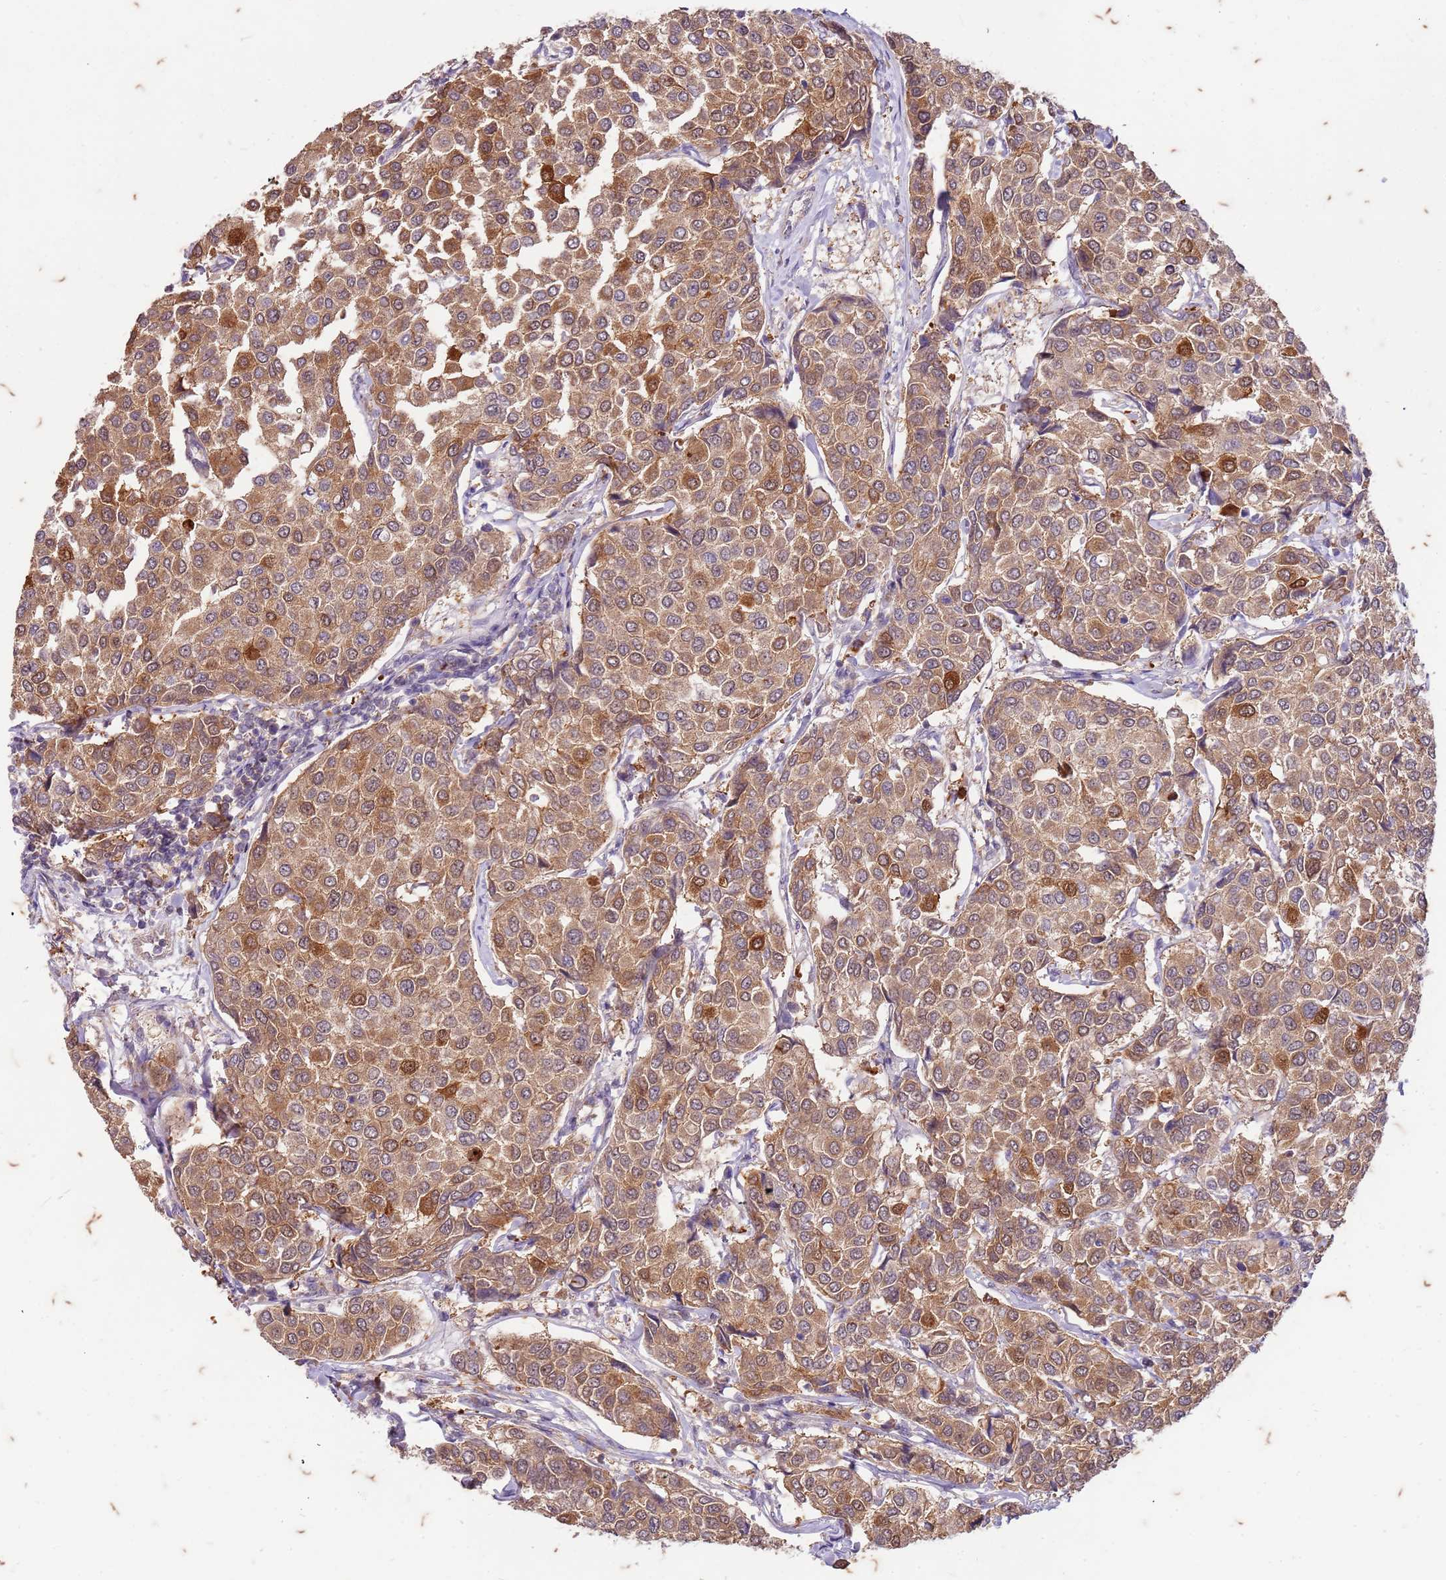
{"staining": {"intensity": "moderate", "quantity": ">75%", "location": "cytoplasmic/membranous,nuclear"}, "tissue": "breast cancer", "cell_type": "Tumor cells", "image_type": "cancer", "snomed": [{"axis": "morphology", "description": "Duct carcinoma"}, {"axis": "topography", "description": "Breast"}], "caption": "A micrograph showing moderate cytoplasmic/membranous and nuclear staining in about >75% of tumor cells in intraductal carcinoma (breast), as visualized by brown immunohistochemical staining.", "gene": "RAPGEF3", "patient": {"sex": "female", "age": 55}}